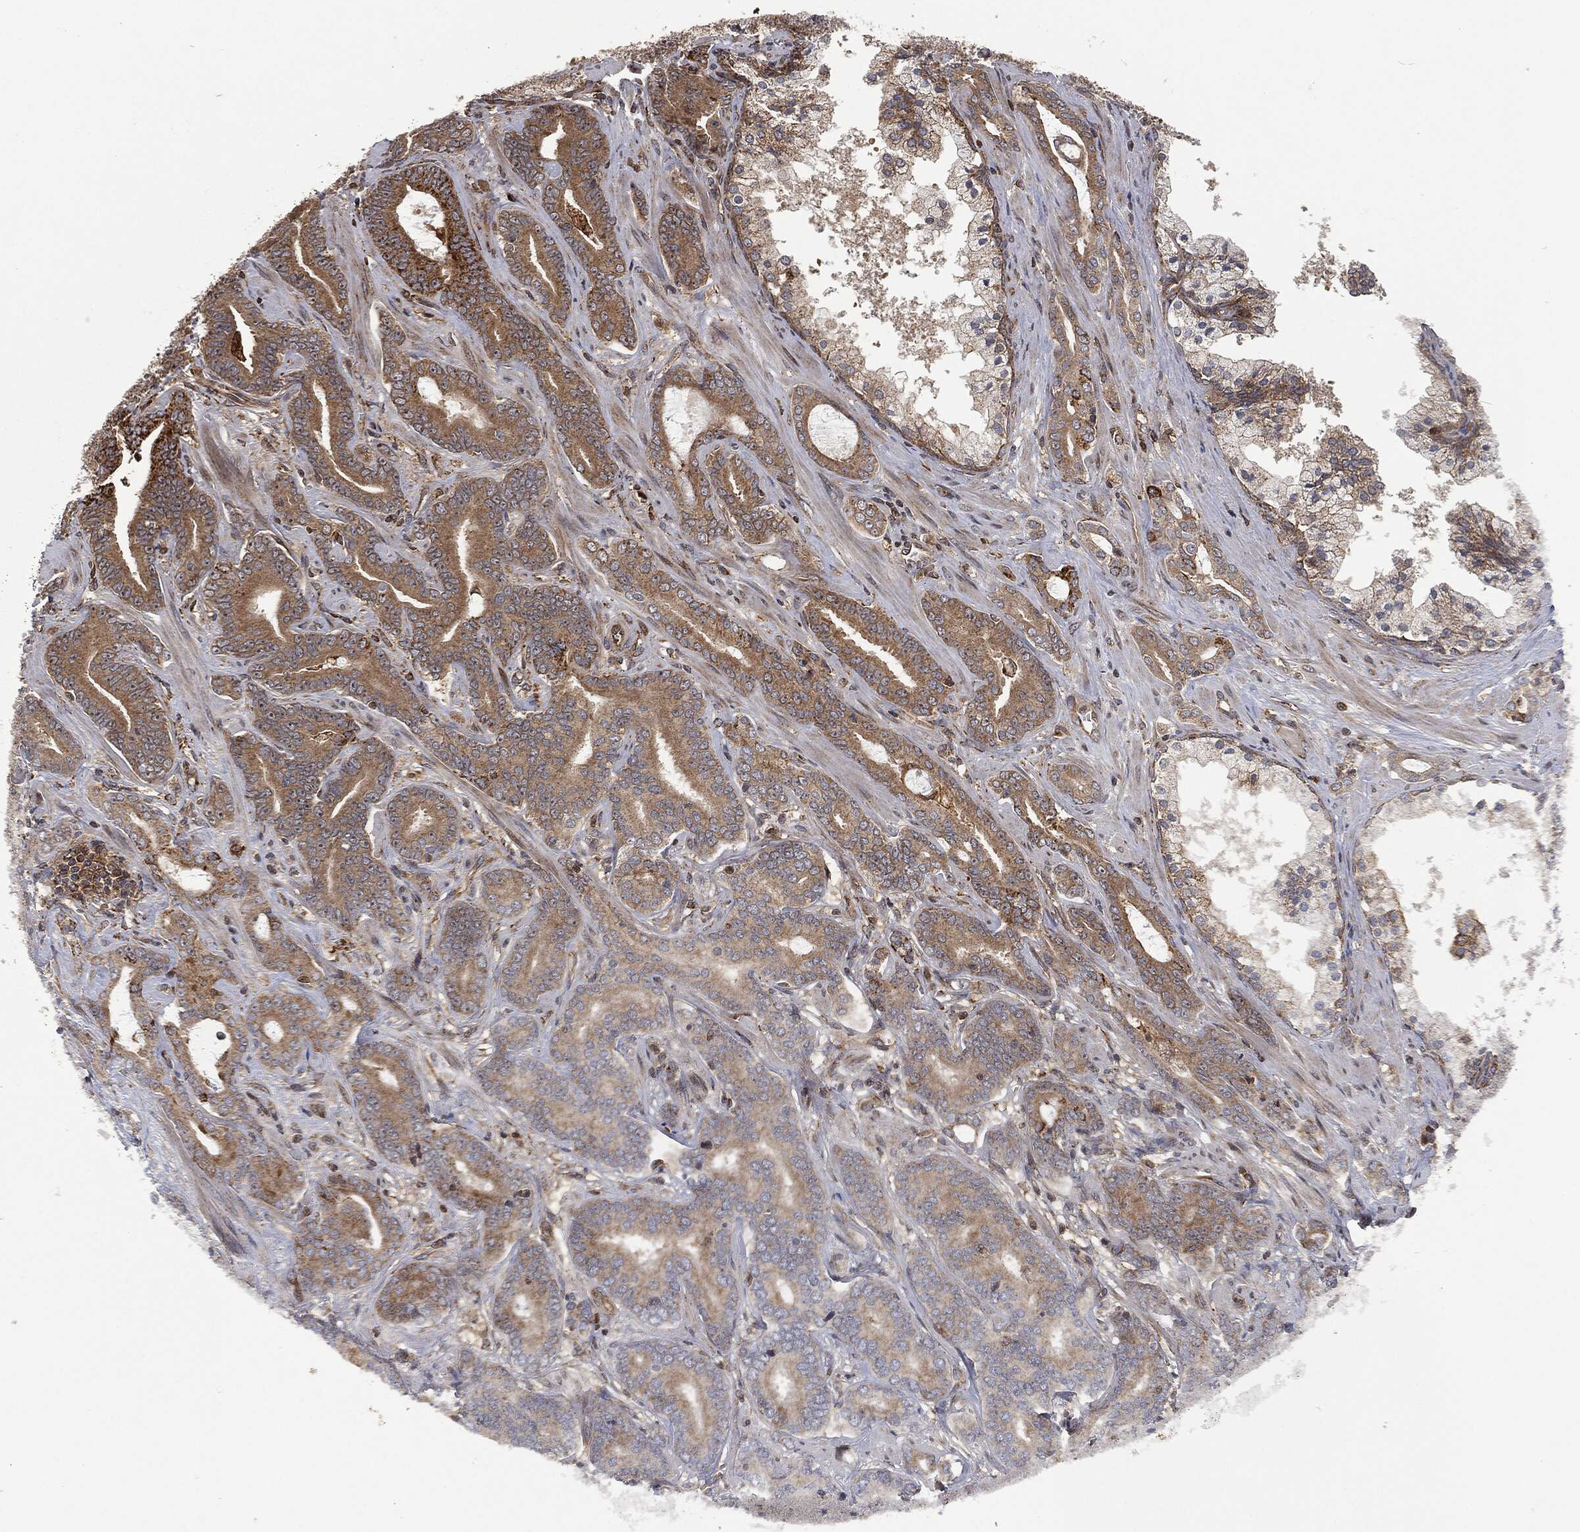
{"staining": {"intensity": "moderate", "quantity": ">75%", "location": "cytoplasmic/membranous"}, "tissue": "prostate cancer", "cell_type": "Tumor cells", "image_type": "cancer", "snomed": [{"axis": "morphology", "description": "Adenocarcinoma, NOS"}, {"axis": "topography", "description": "Prostate"}], "caption": "Tumor cells display moderate cytoplasmic/membranous staining in approximately >75% of cells in prostate adenocarcinoma.", "gene": "RFTN1", "patient": {"sex": "male", "age": 55}}